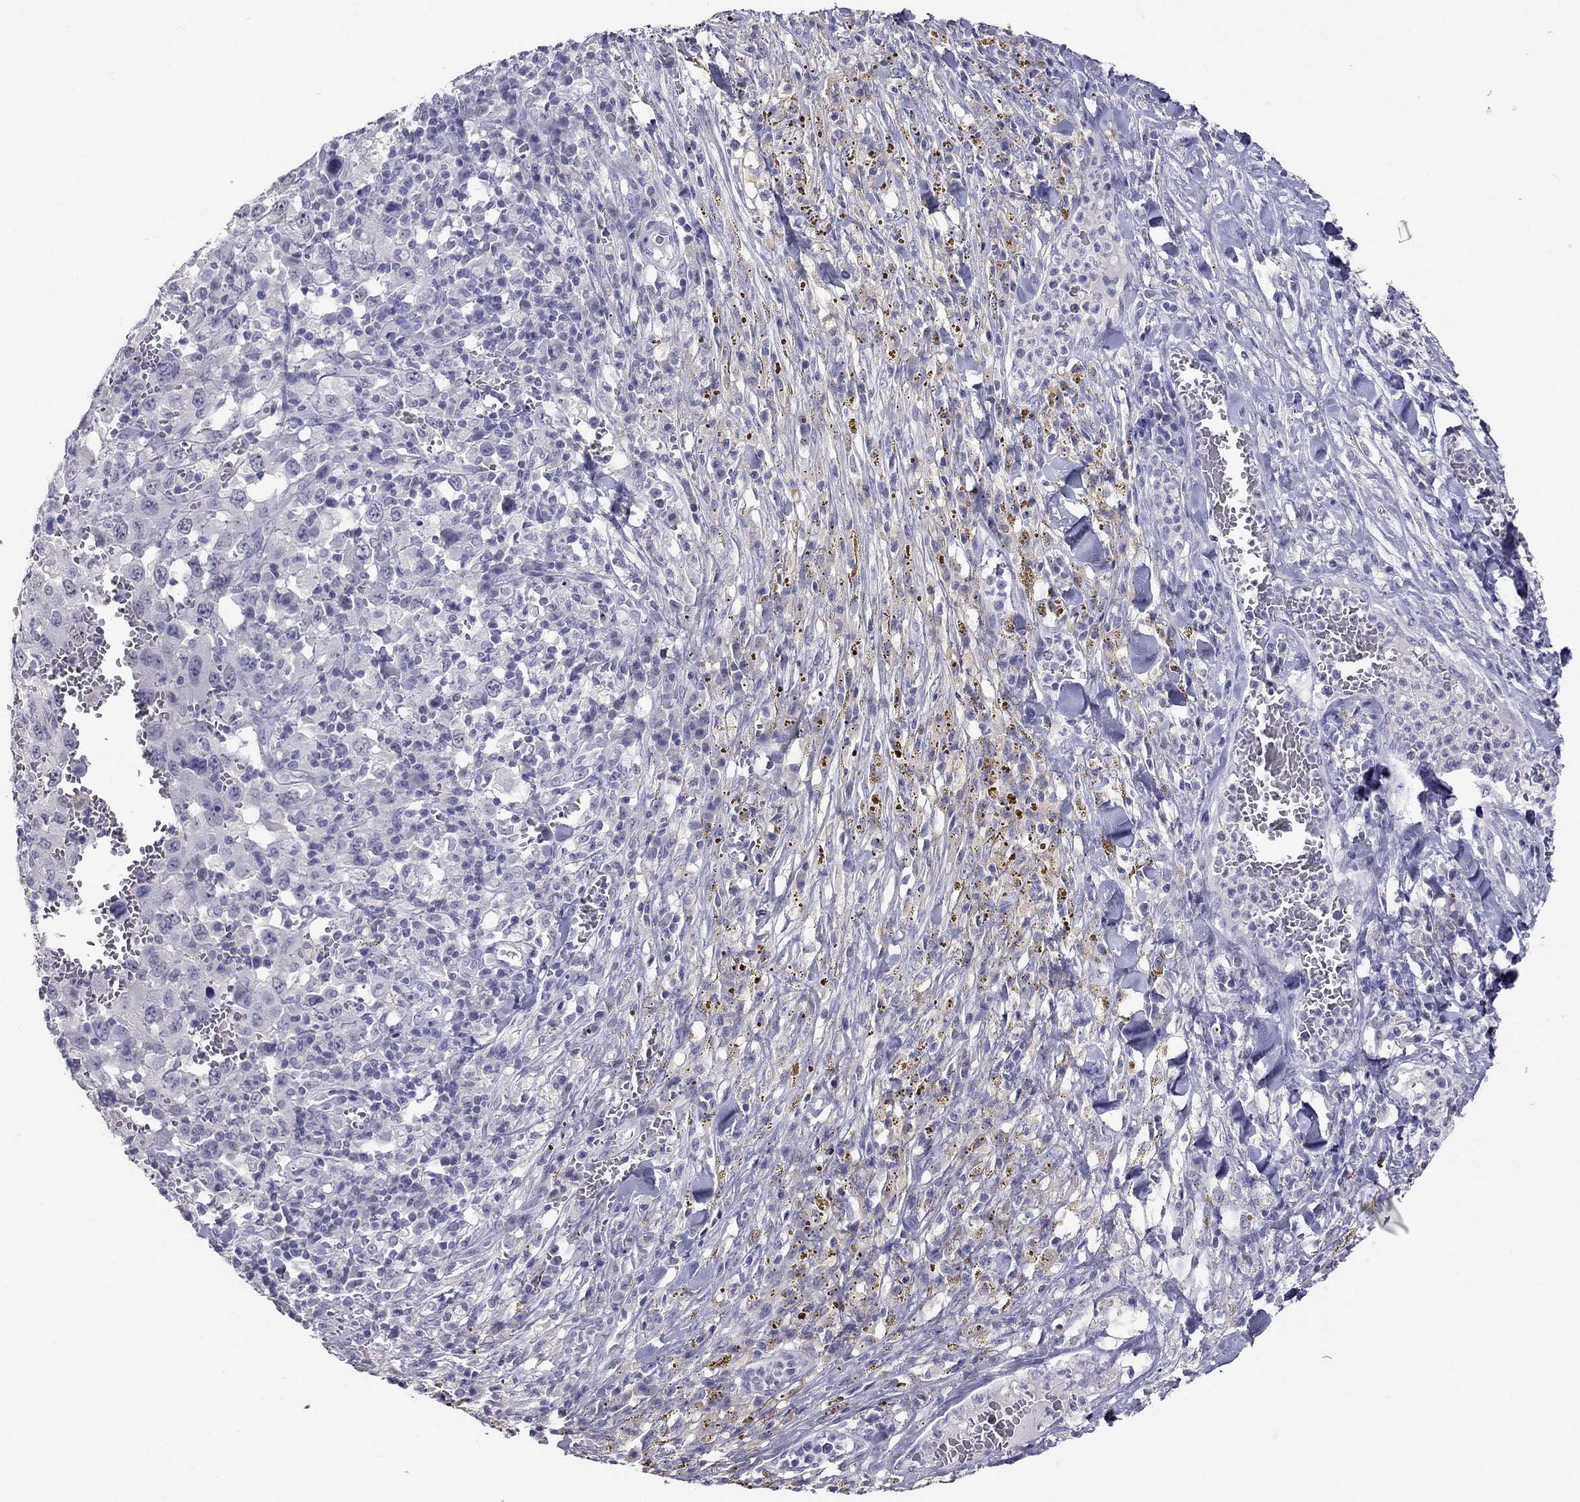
{"staining": {"intensity": "negative", "quantity": "none", "location": "none"}, "tissue": "melanoma", "cell_type": "Tumor cells", "image_type": "cancer", "snomed": [{"axis": "morphology", "description": "Malignant melanoma, NOS"}, {"axis": "topography", "description": "Skin"}], "caption": "Photomicrograph shows no significant protein expression in tumor cells of malignant melanoma.", "gene": "PSMB11", "patient": {"sex": "female", "age": 91}}